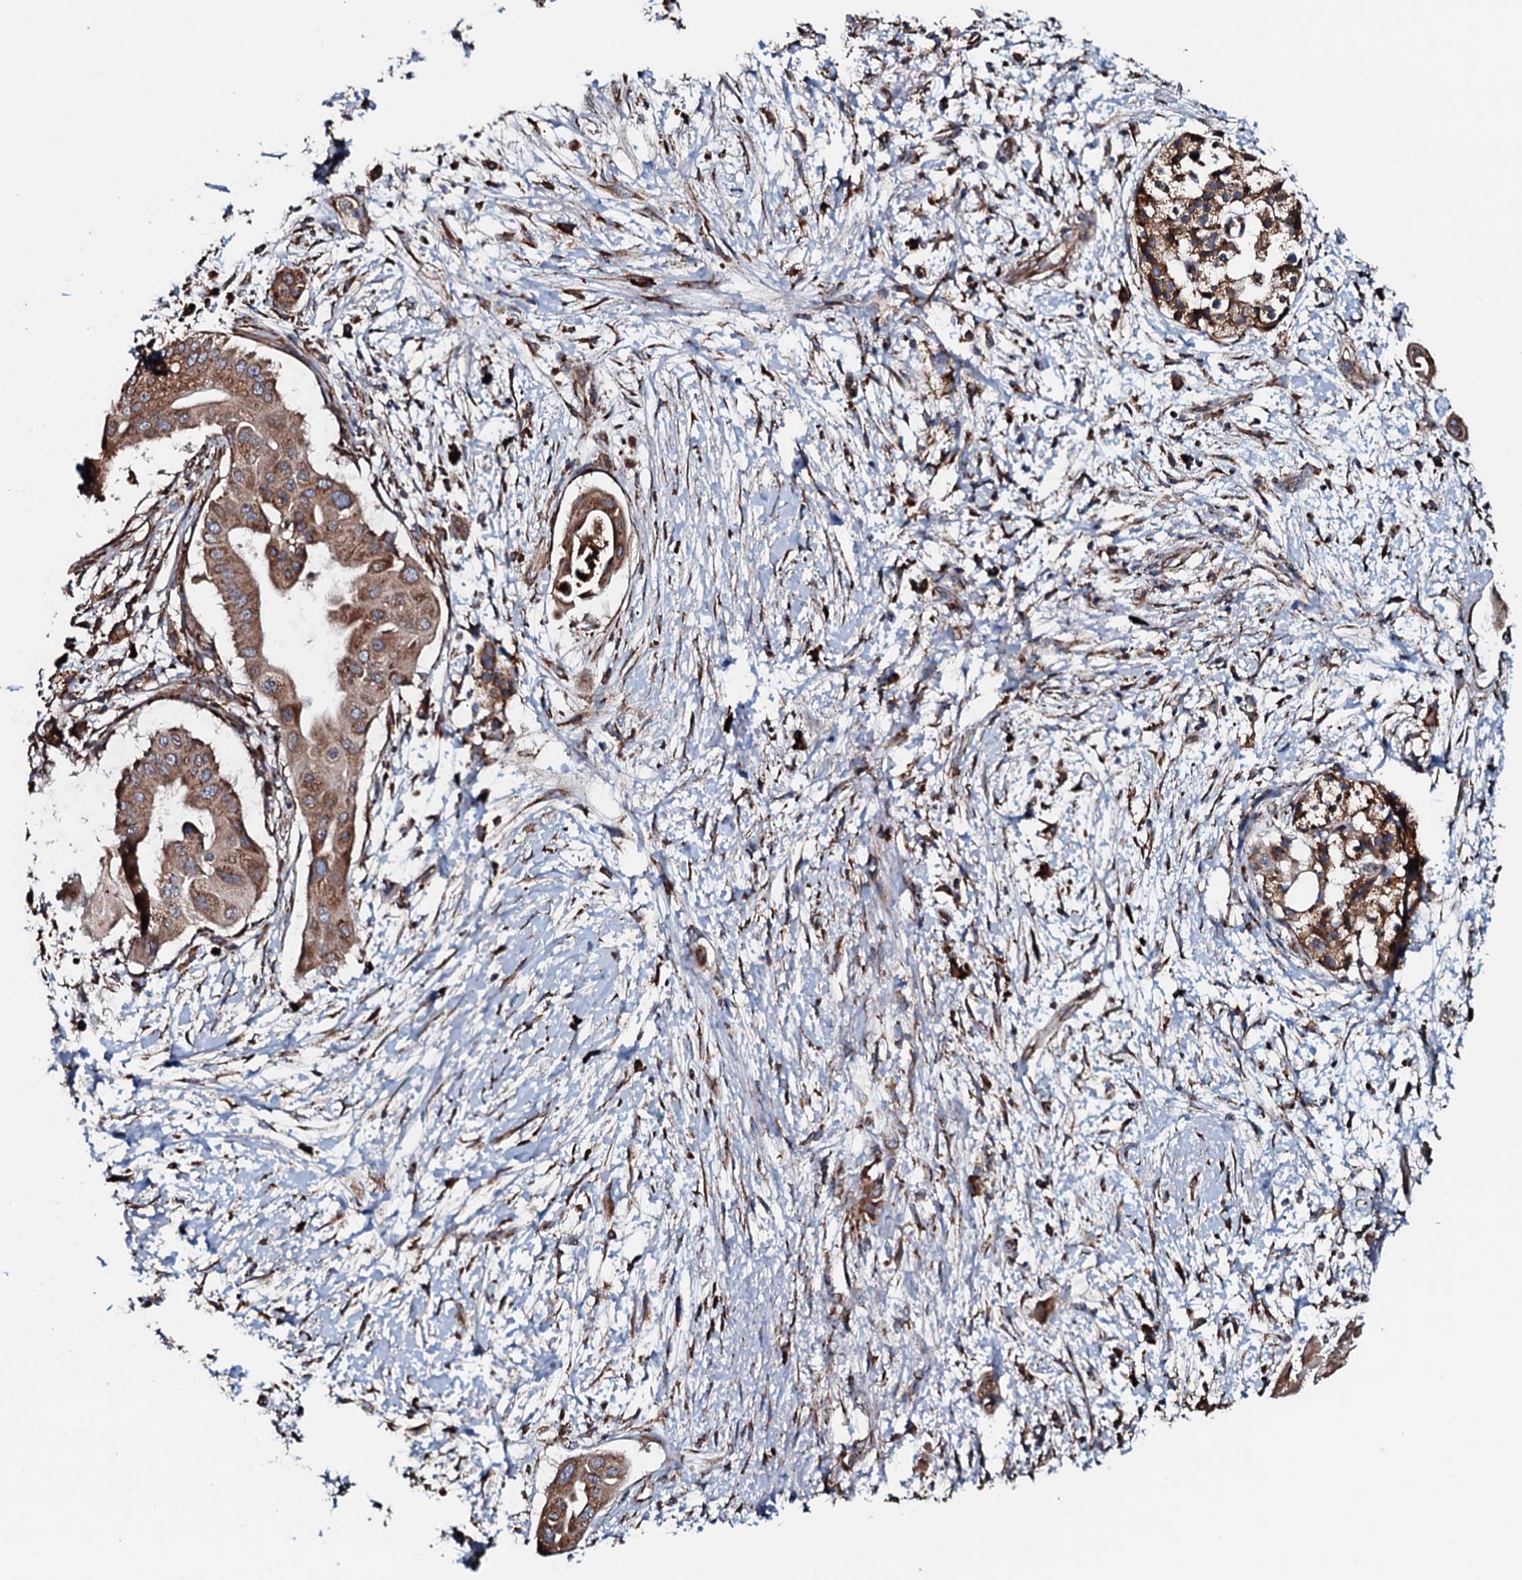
{"staining": {"intensity": "moderate", "quantity": ">75%", "location": "cytoplasmic/membranous"}, "tissue": "pancreatic cancer", "cell_type": "Tumor cells", "image_type": "cancer", "snomed": [{"axis": "morphology", "description": "Adenocarcinoma, NOS"}, {"axis": "topography", "description": "Pancreas"}], "caption": "Protein positivity by immunohistochemistry (IHC) exhibits moderate cytoplasmic/membranous expression in about >75% of tumor cells in pancreatic adenocarcinoma.", "gene": "RAB12", "patient": {"sex": "male", "age": 68}}